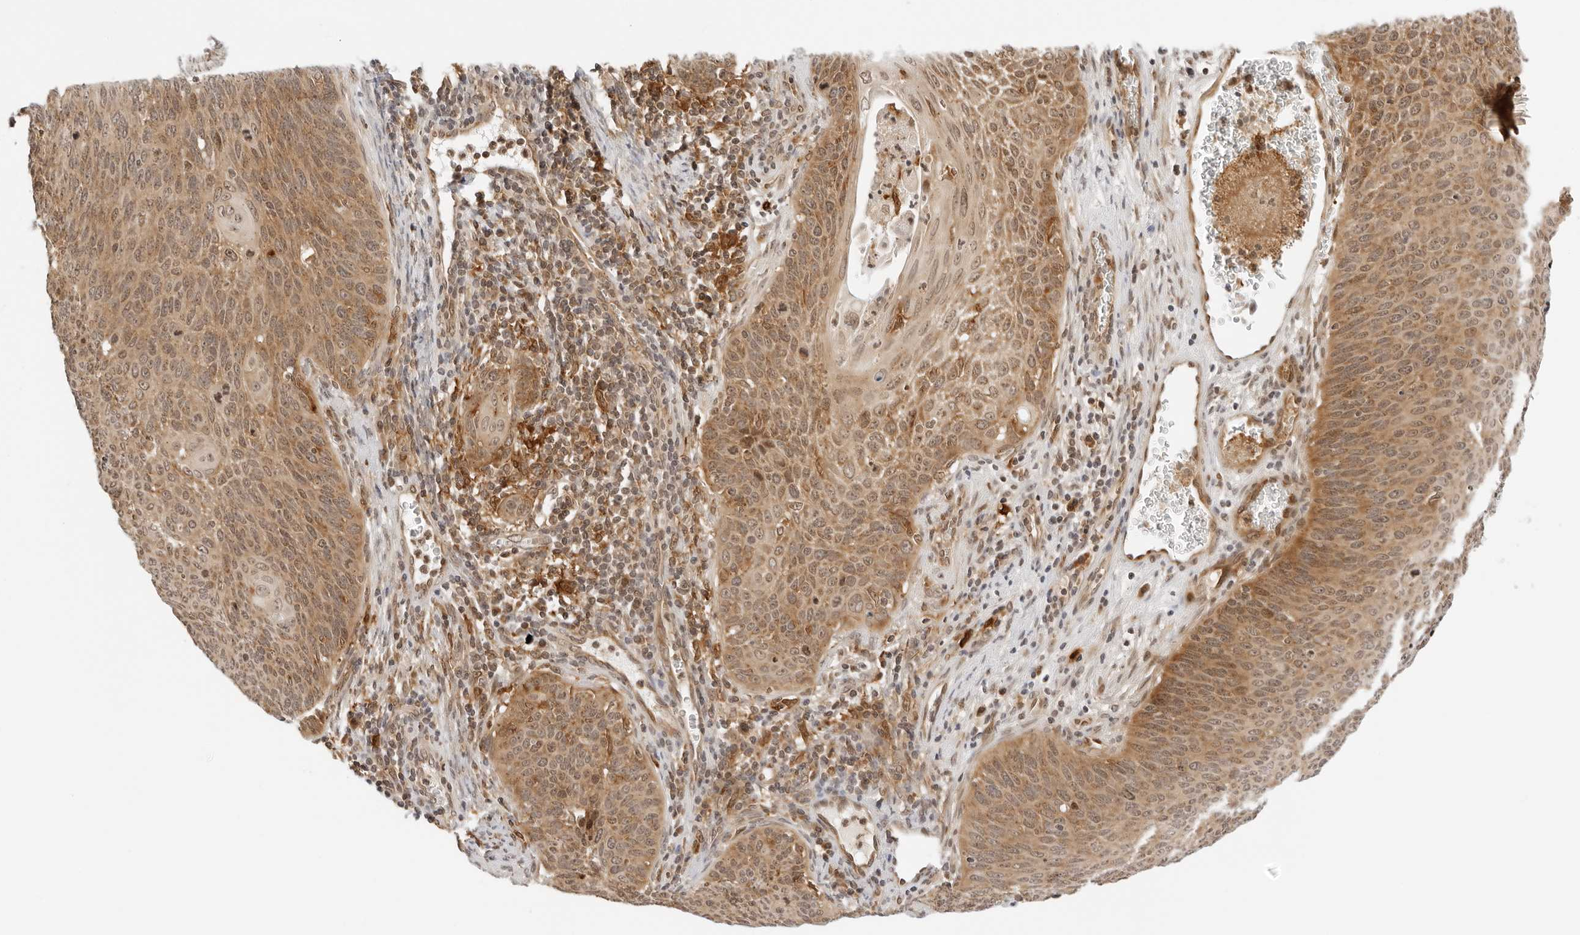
{"staining": {"intensity": "moderate", "quantity": ">75%", "location": "cytoplasmic/membranous,nuclear"}, "tissue": "cervical cancer", "cell_type": "Tumor cells", "image_type": "cancer", "snomed": [{"axis": "morphology", "description": "Squamous cell carcinoma, NOS"}, {"axis": "topography", "description": "Cervix"}], "caption": "Immunohistochemical staining of human cervical cancer exhibits medium levels of moderate cytoplasmic/membranous and nuclear protein expression in approximately >75% of tumor cells. The protein of interest is shown in brown color, while the nuclei are stained blue.", "gene": "RC3H1", "patient": {"sex": "female", "age": 55}}